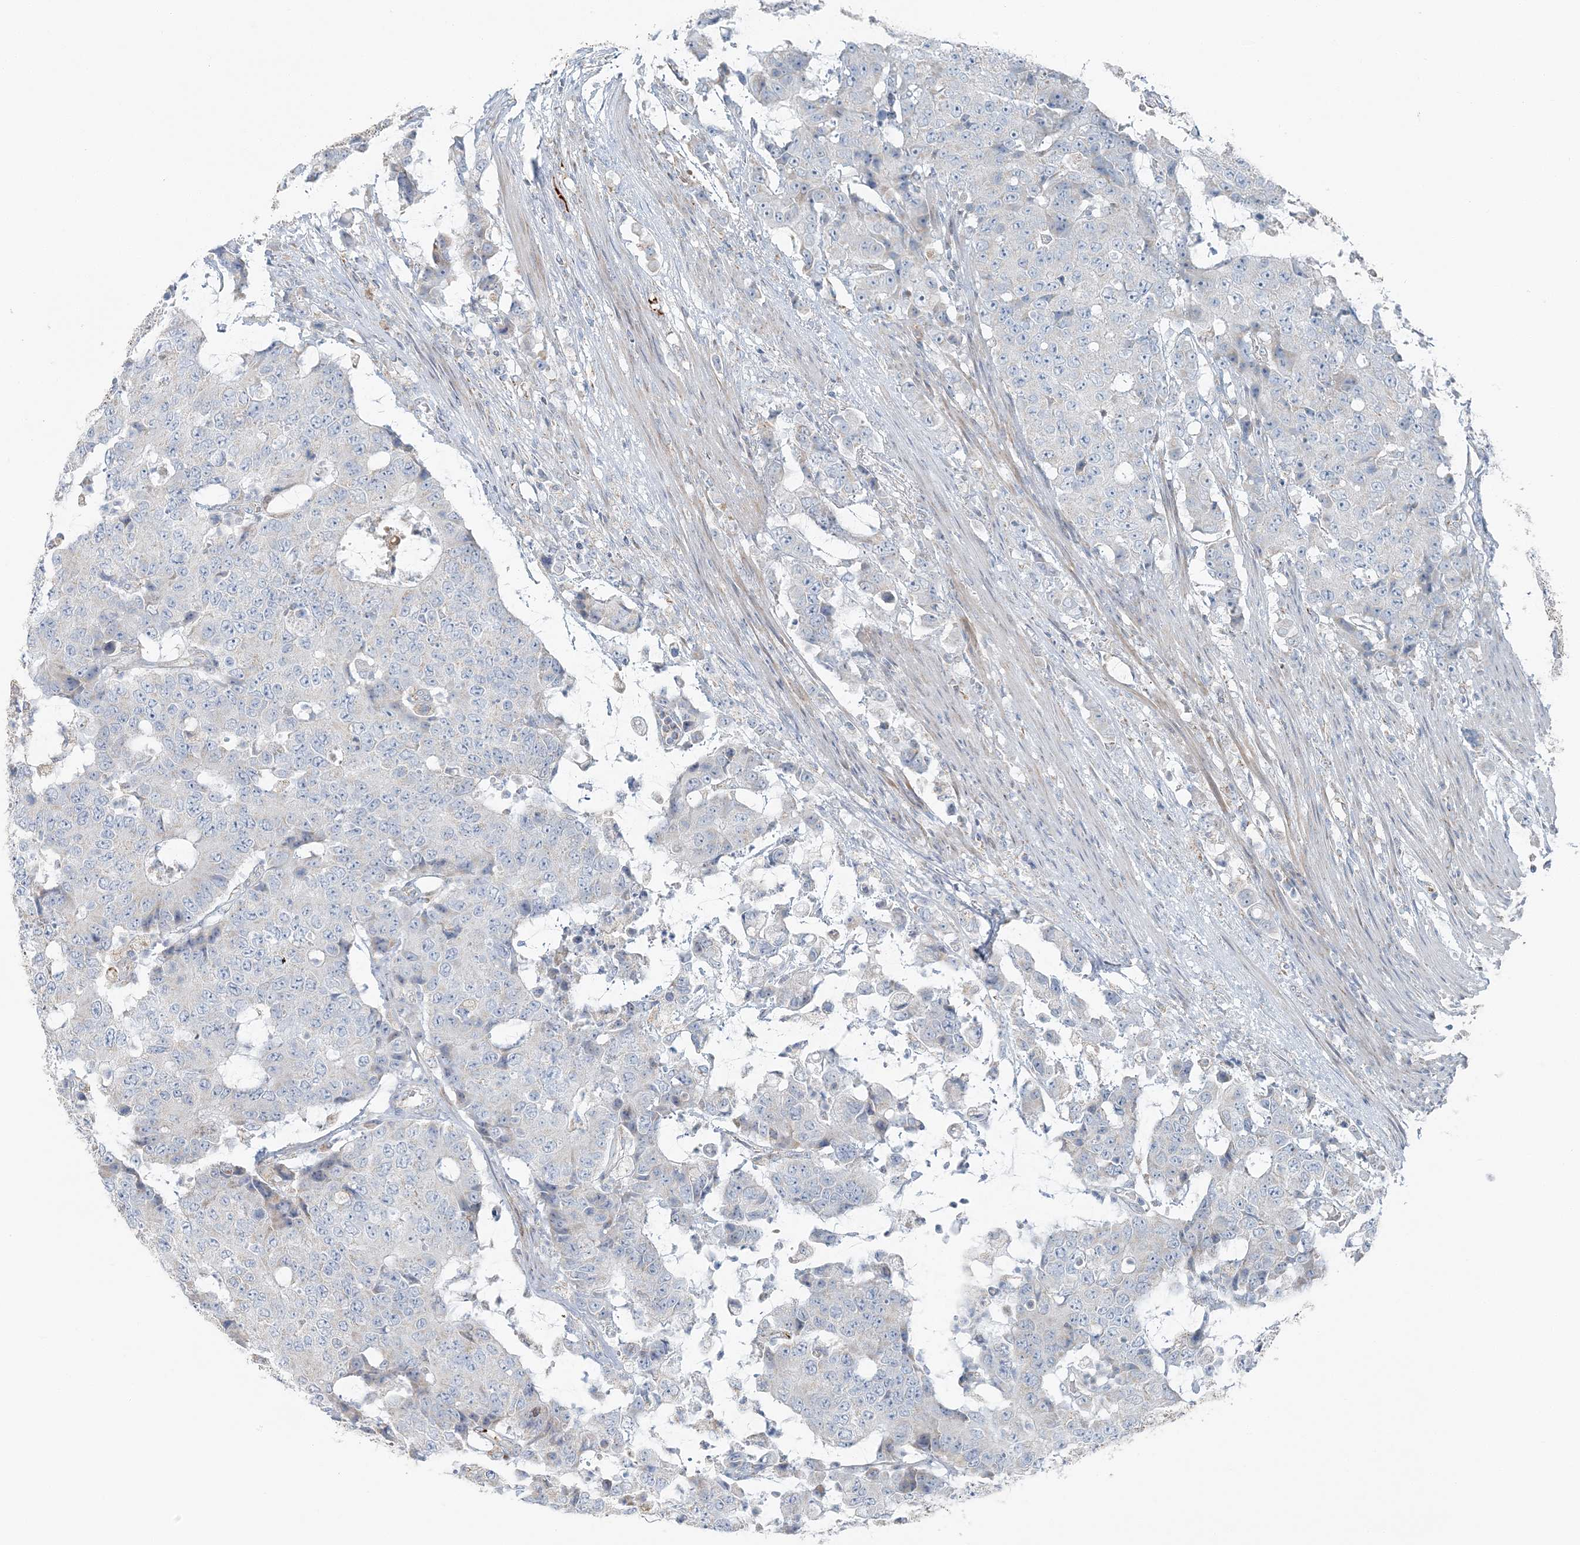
{"staining": {"intensity": "negative", "quantity": "none", "location": "none"}, "tissue": "colorectal cancer", "cell_type": "Tumor cells", "image_type": "cancer", "snomed": [{"axis": "morphology", "description": "Adenocarcinoma, NOS"}, {"axis": "topography", "description": "Colon"}], "caption": "Colorectal cancer (adenocarcinoma) stained for a protein using immunohistochemistry reveals no staining tumor cells.", "gene": "SLC22A16", "patient": {"sex": "female", "age": 86}}